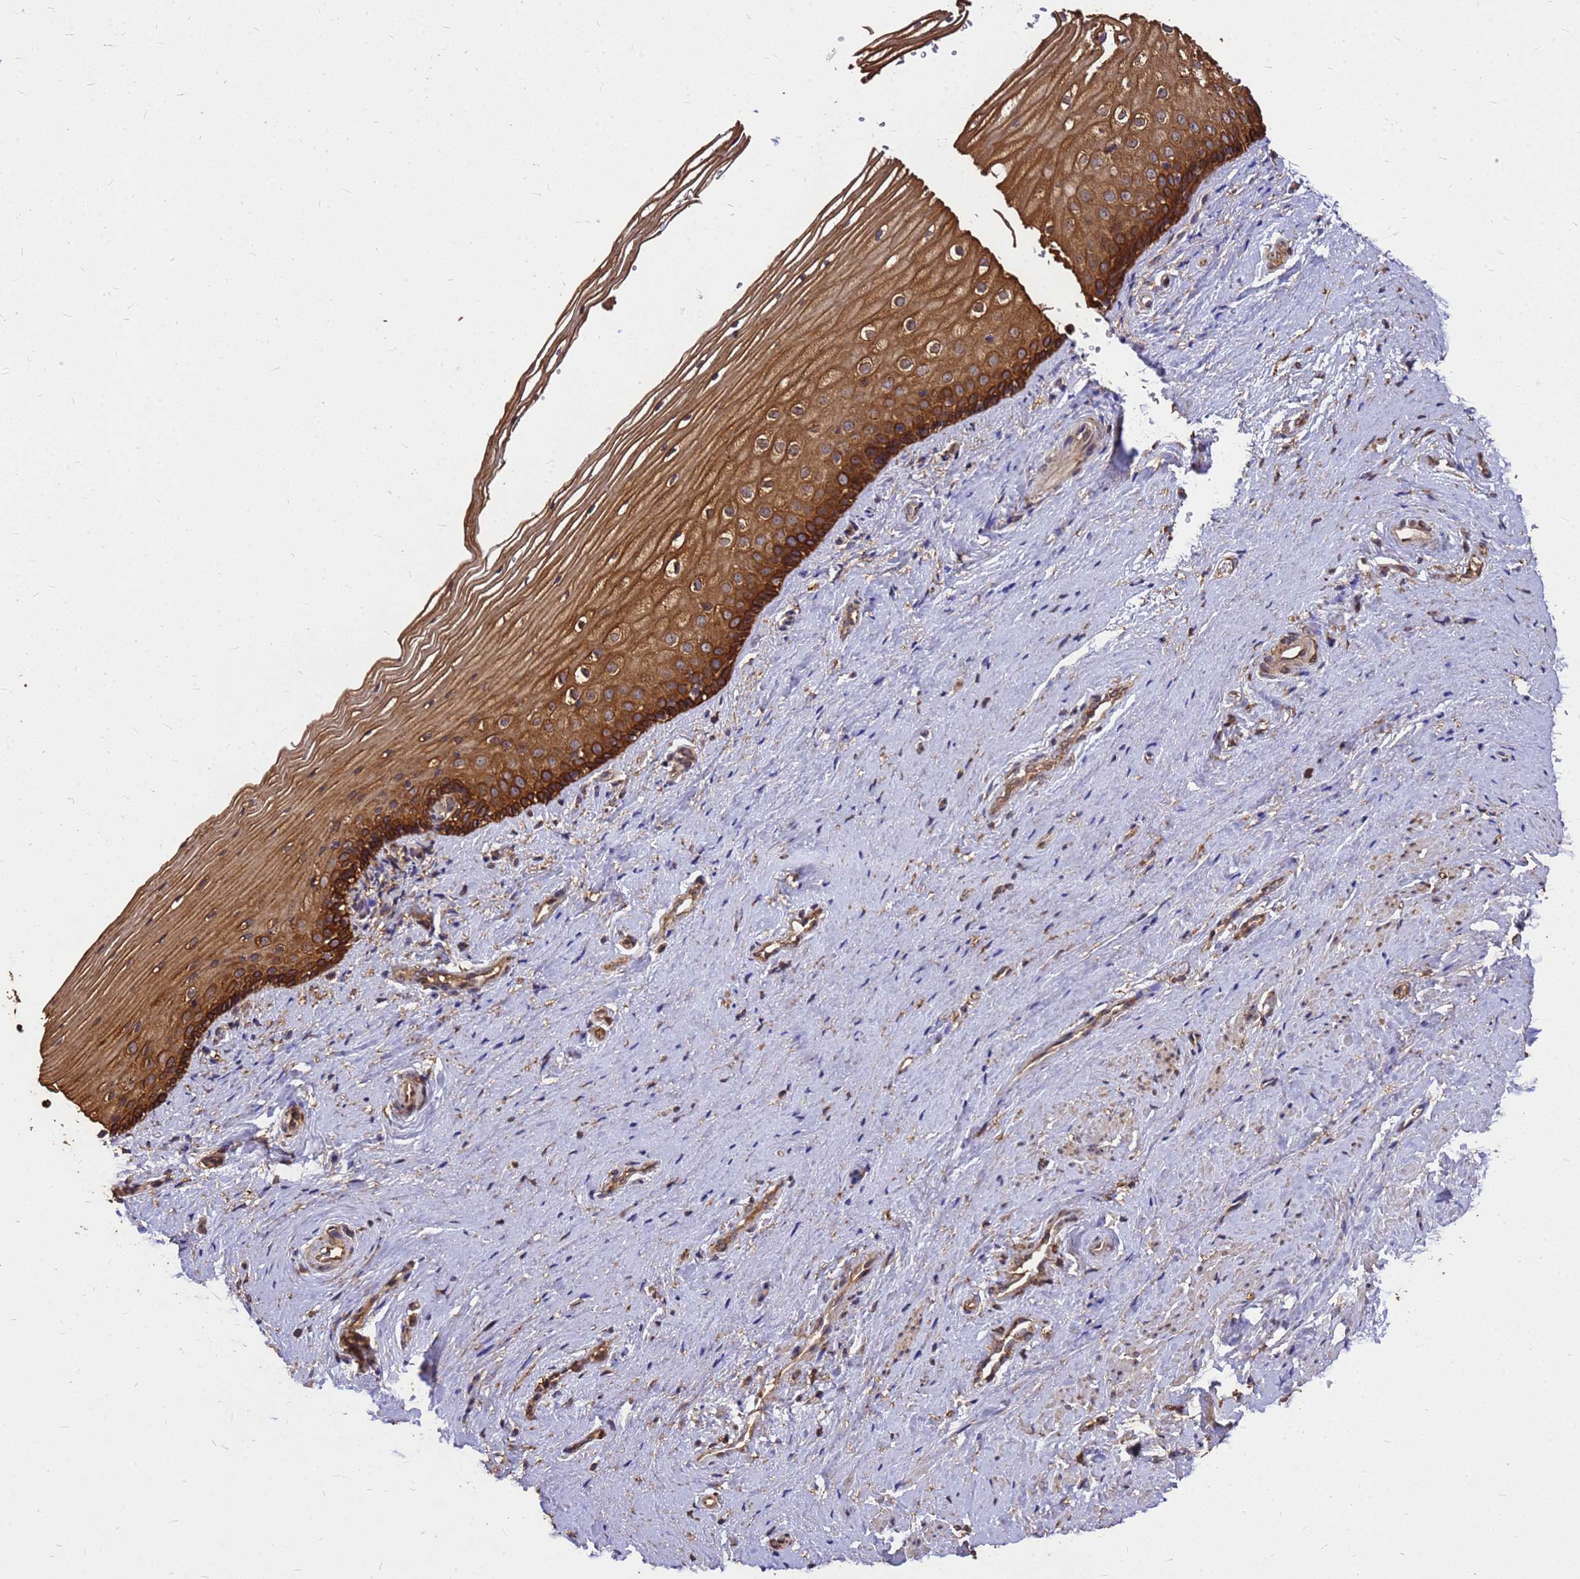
{"staining": {"intensity": "strong", "quantity": ">75%", "location": "cytoplasmic/membranous"}, "tissue": "vagina", "cell_type": "Squamous epithelial cells", "image_type": "normal", "snomed": [{"axis": "morphology", "description": "Normal tissue, NOS"}, {"axis": "topography", "description": "Vagina"}], "caption": "Vagina stained with IHC reveals strong cytoplasmic/membranous positivity in approximately >75% of squamous epithelial cells. (DAB (3,3'-diaminobenzidine) IHC with brightfield microscopy, high magnification).", "gene": "ZNF618", "patient": {"sex": "female", "age": 46}}